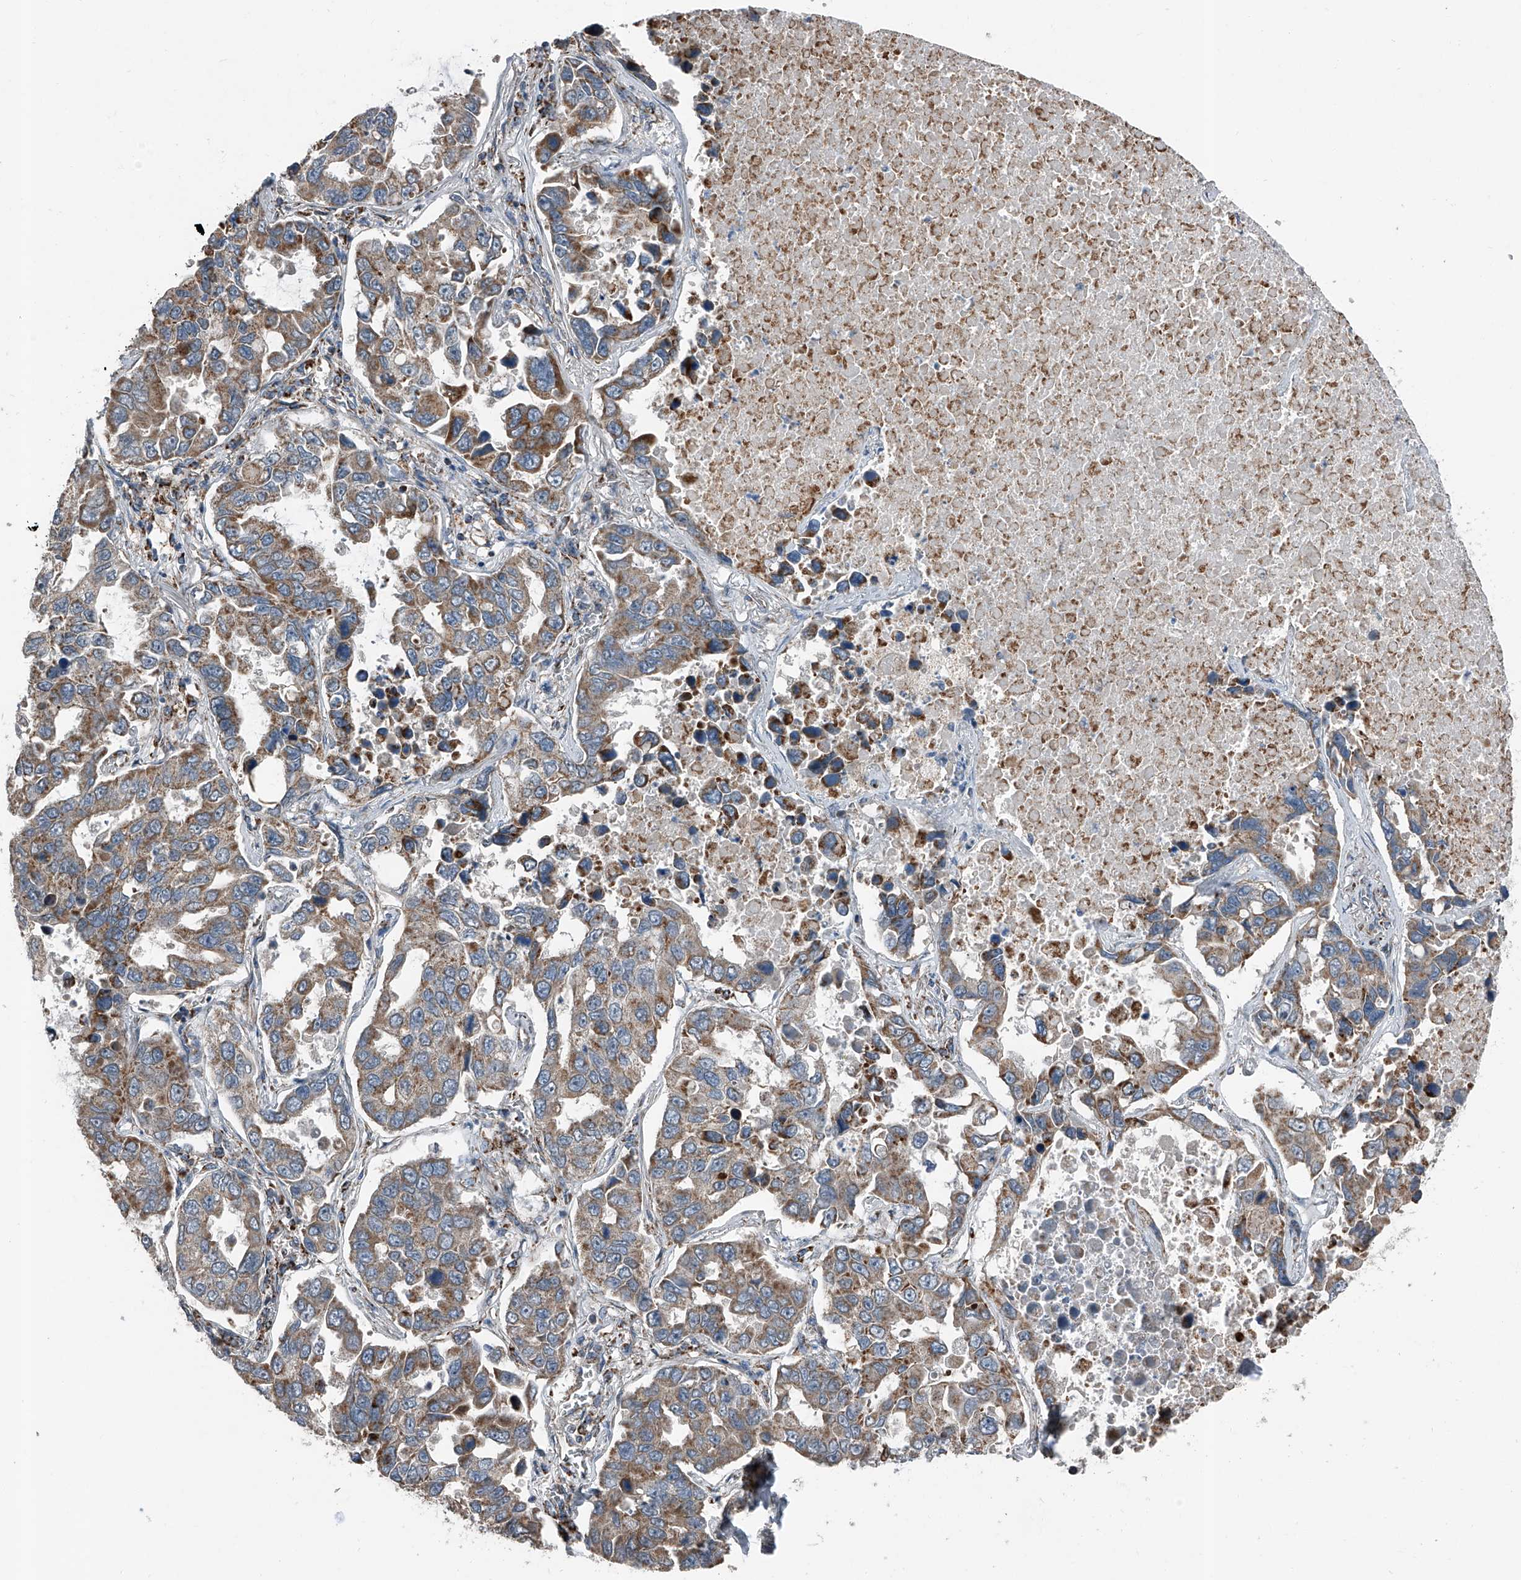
{"staining": {"intensity": "moderate", "quantity": ">75%", "location": "cytoplasmic/membranous"}, "tissue": "lung cancer", "cell_type": "Tumor cells", "image_type": "cancer", "snomed": [{"axis": "morphology", "description": "Adenocarcinoma, NOS"}, {"axis": "topography", "description": "Lung"}], "caption": "Protein staining of lung cancer (adenocarcinoma) tissue demonstrates moderate cytoplasmic/membranous positivity in approximately >75% of tumor cells.", "gene": "CHRNA7", "patient": {"sex": "male", "age": 64}}